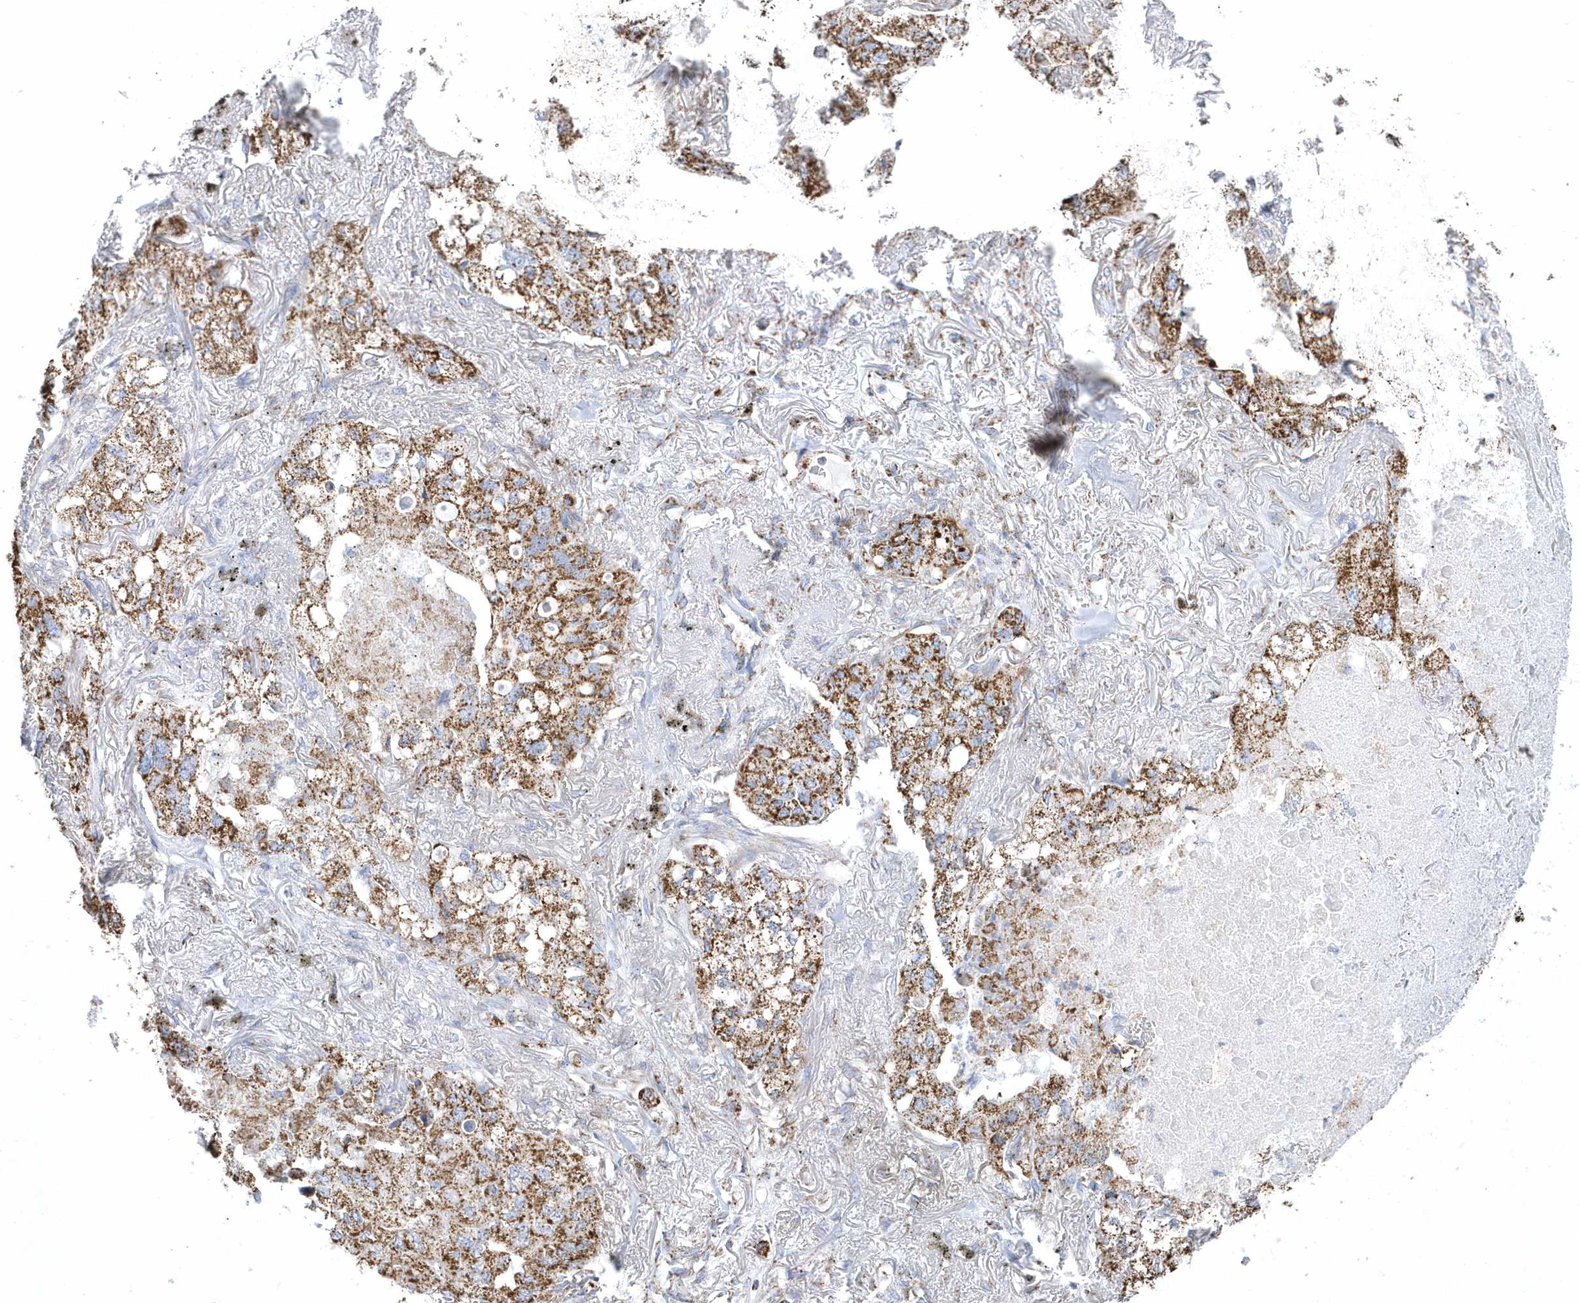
{"staining": {"intensity": "moderate", "quantity": ">75%", "location": "cytoplasmic/membranous"}, "tissue": "lung cancer", "cell_type": "Tumor cells", "image_type": "cancer", "snomed": [{"axis": "morphology", "description": "Adenocarcinoma, NOS"}, {"axis": "topography", "description": "Lung"}], "caption": "DAB immunohistochemical staining of lung cancer shows moderate cytoplasmic/membranous protein positivity in about >75% of tumor cells.", "gene": "GTPBP8", "patient": {"sex": "male", "age": 65}}